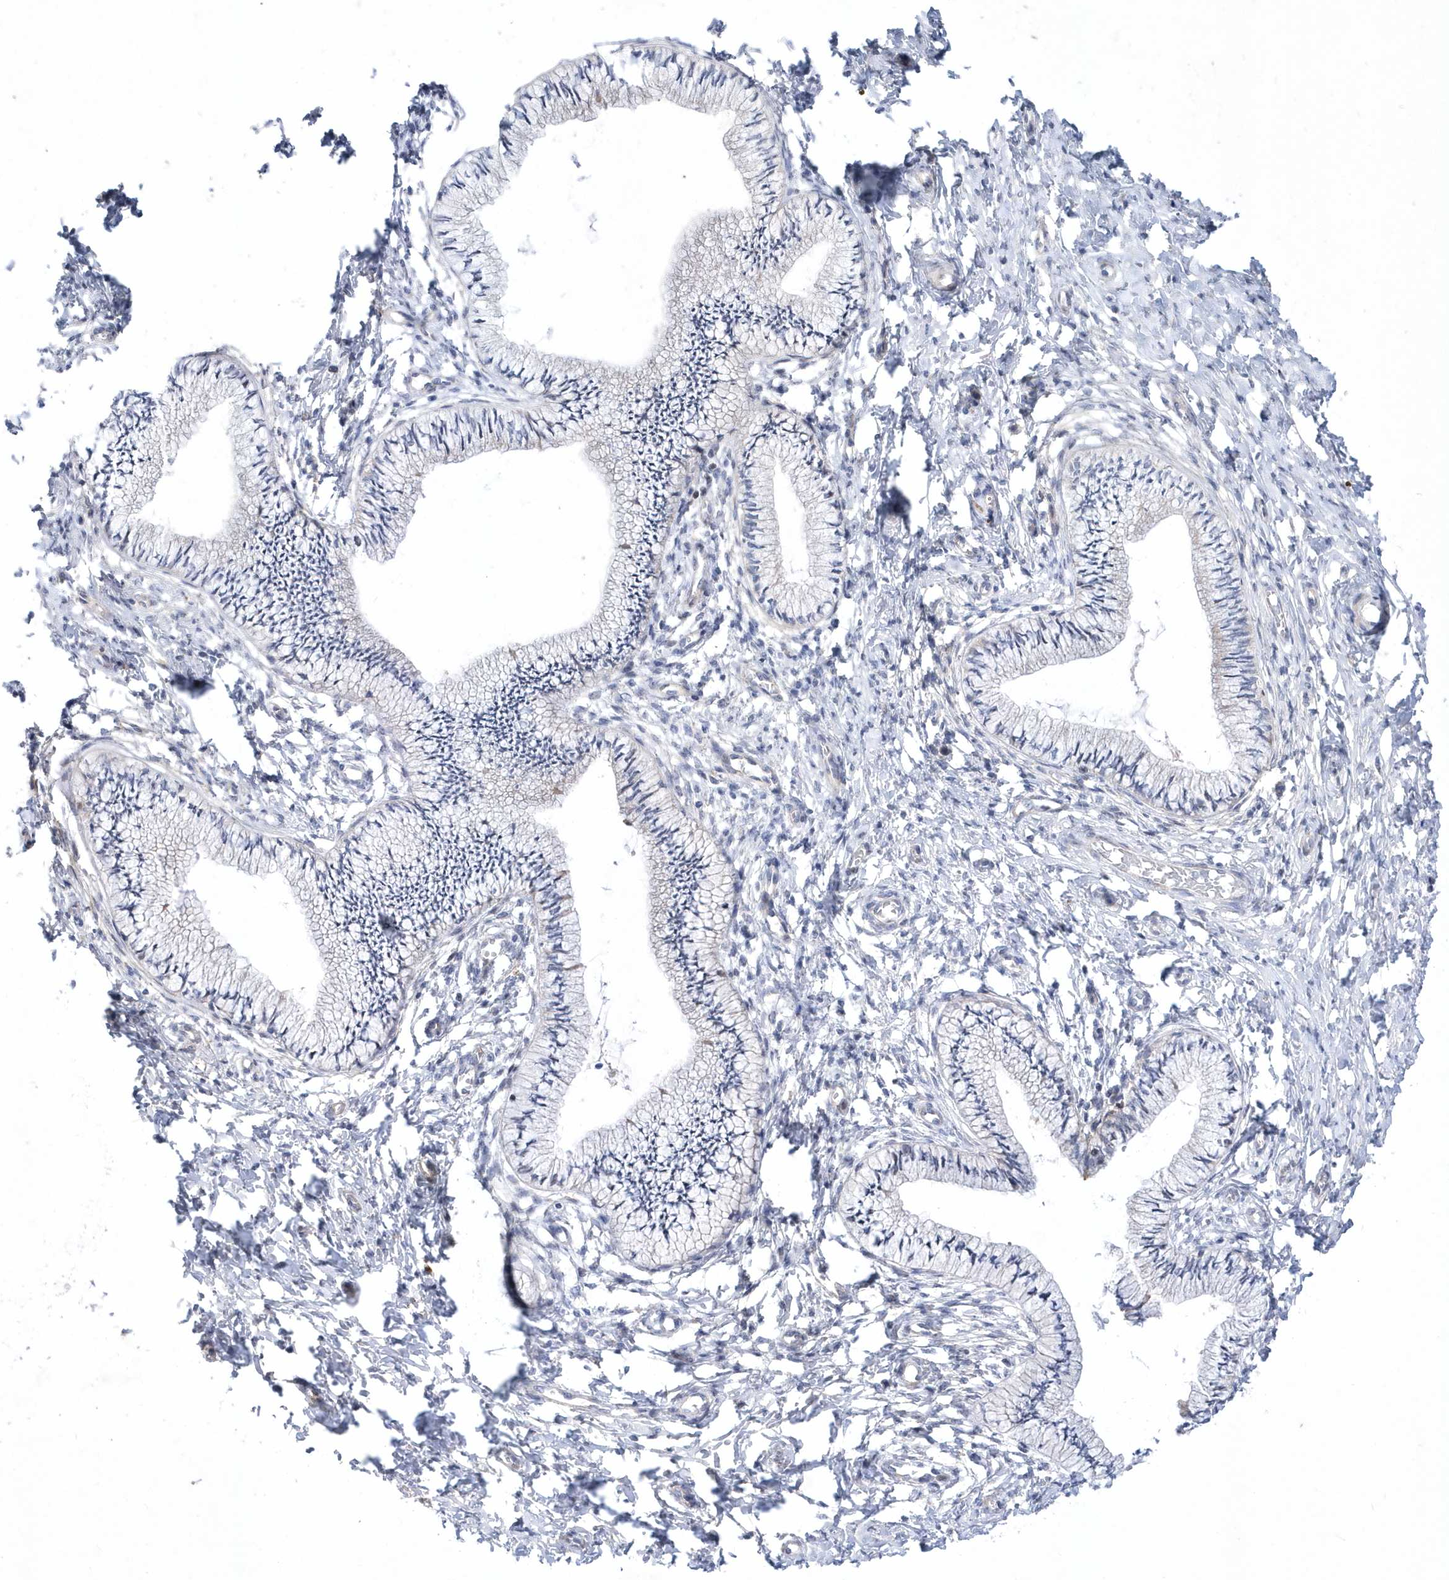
{"staining": {"intensity": "negative", "quantity": "none", "location": "none"}, "tissue": "cervix", "cell_type": "Glandular cells", "image_type": "normal", "snomed": [{"axis": "morphology", "description": "Normal tissue, NOS"}, {"axis": "topography", "description": "Cervix"}], "caption": "This is an immunohistochemistry micrograph of unremarkable cervix. There is no staining in glandular cells.", "gene": "LONRF2", "patient": {"sex": "female", "age": 36}}